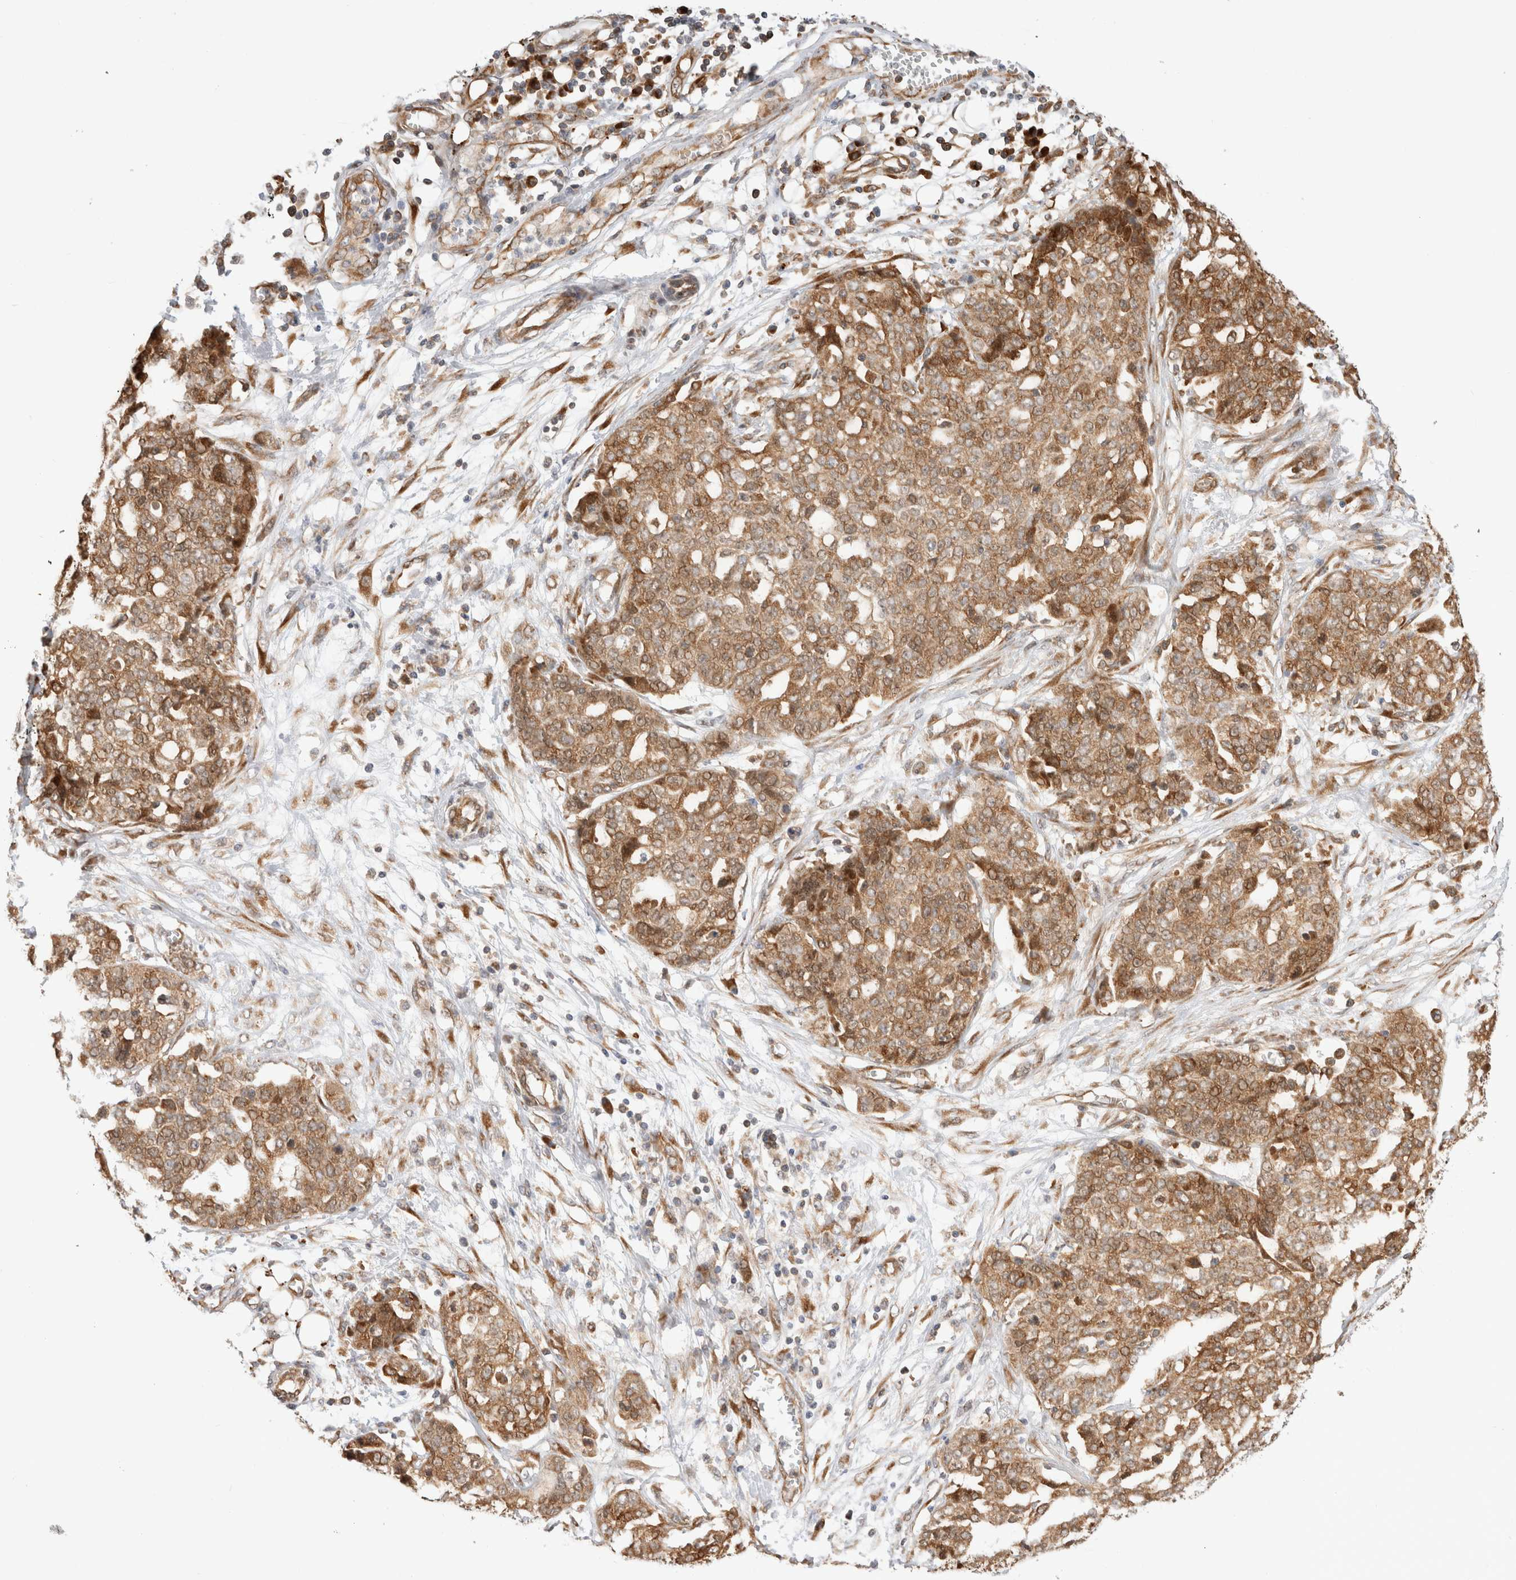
{"staining": {"intensity": "moderate", "quantity": ">75%", "location": "cytoplasmic/membranous"}, "tissue": "ovarian cancer", "cell_type": "Tumor cells", "image_type": "cancer", "snomed": [{"axis": "morphology", "description": "Cystadenocarcinoma, serous, NOS"}, {"axis": "topography", "description": "Soft tissue"}, {"axis": "topography", "description": "Ovary"}], "caption": "Immunohistochemistry (IHC) image of neoplastic tissue: serous cystadenocarcinoma (ovarian) stained using IHC exhibits medium levels of moderate protein expression localized specifically in the cytoplasmic/membranous of tumor cells, appearing as a cytoplasmic/membranous brown color.", "gene": "ACTL9", "patient": {"sex": "female", "age": 57}}